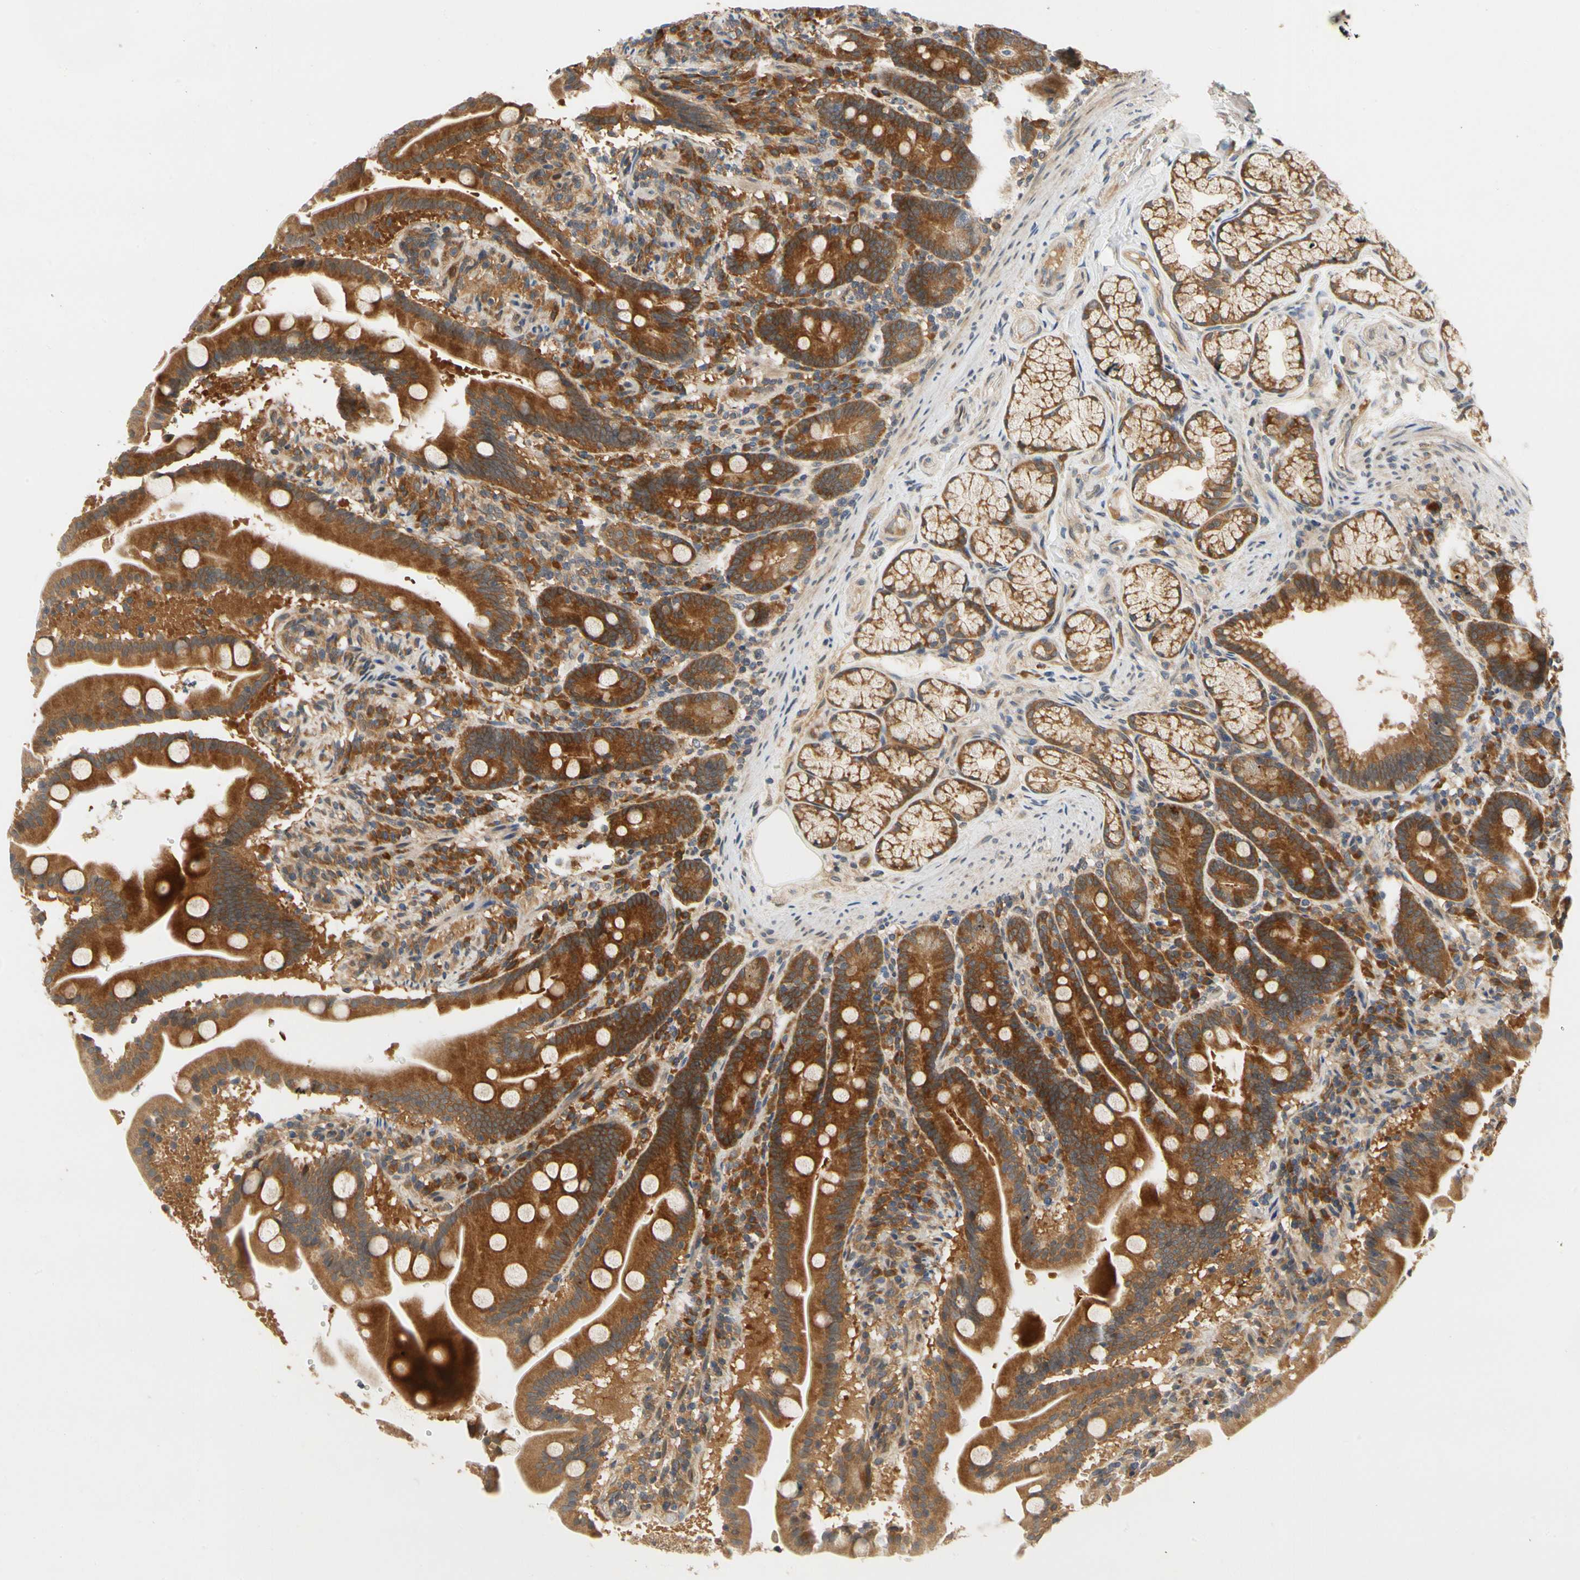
{"staining": {"intensity": "strong", "quantity": ">75%", "location": "cytoplasmic/membranous"}, "tissue": "duodenum", "cell_type": "Glandular cells", "image_type": "normal", "snomed": [{"axis": "morphology", "description": "Normal tissue, NOS"}, {"axis": "topography", "description": "Duodenum"}], "caption": "Duodenum stained with DAB (3,3'-diaminobenzidine) IHC displays high levels of strong cytoplasmic/membranous positivity in approximately >75% of glandular cells. (DAB IHC, brown staining for protein, blue staining for nuclei).", "gene": "TDRP", "patient": {"sex": "male", "age": 54}}